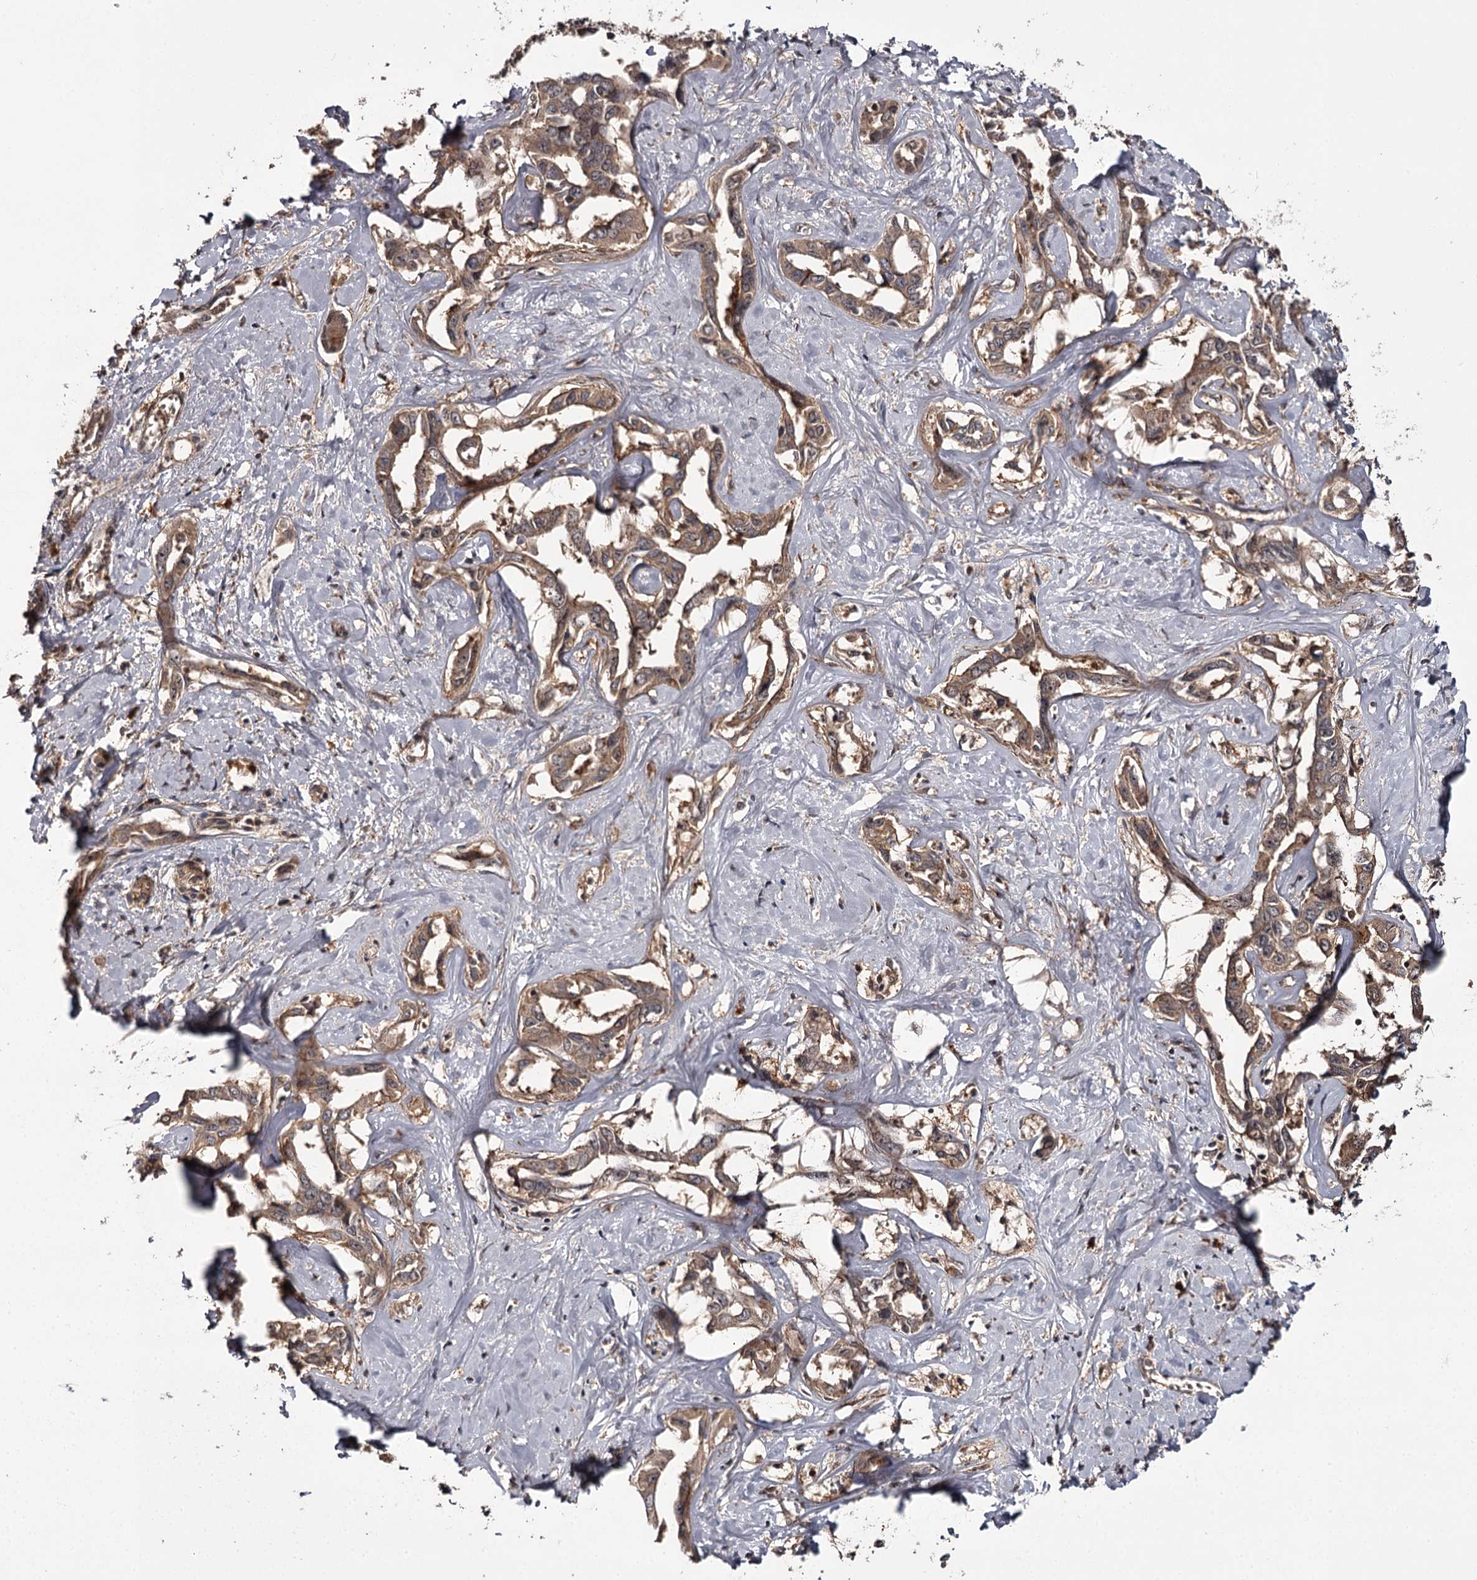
{"staining": {"intensity": "moderate", "quantity": ">75%", "location": "cytoplasmic/membranous"}, "tissue": "liver cancer", "cell_type": "Tumor cells", "image_type": "cancer", "snomed": [{"axis": "morphology", "description": "Cholangiocarcinoma"}, {"axis": "topography", "description": "Liver"}], "caption": "Immunohistochemistry (IHC) staining of liver cholangiocarcinoma, which shows medium levels of moderate cytoplasmic/membranous expression in approximately >75% of tumor cells indicating moderate cytoplasmic/membranous protein expression. The staining was performed using DAB (brown) for protein detection and nuclei were counterstained in hematoxylin (blue).", "gene": "TTC12", "patient": {"sex": "male", "age": 59}}